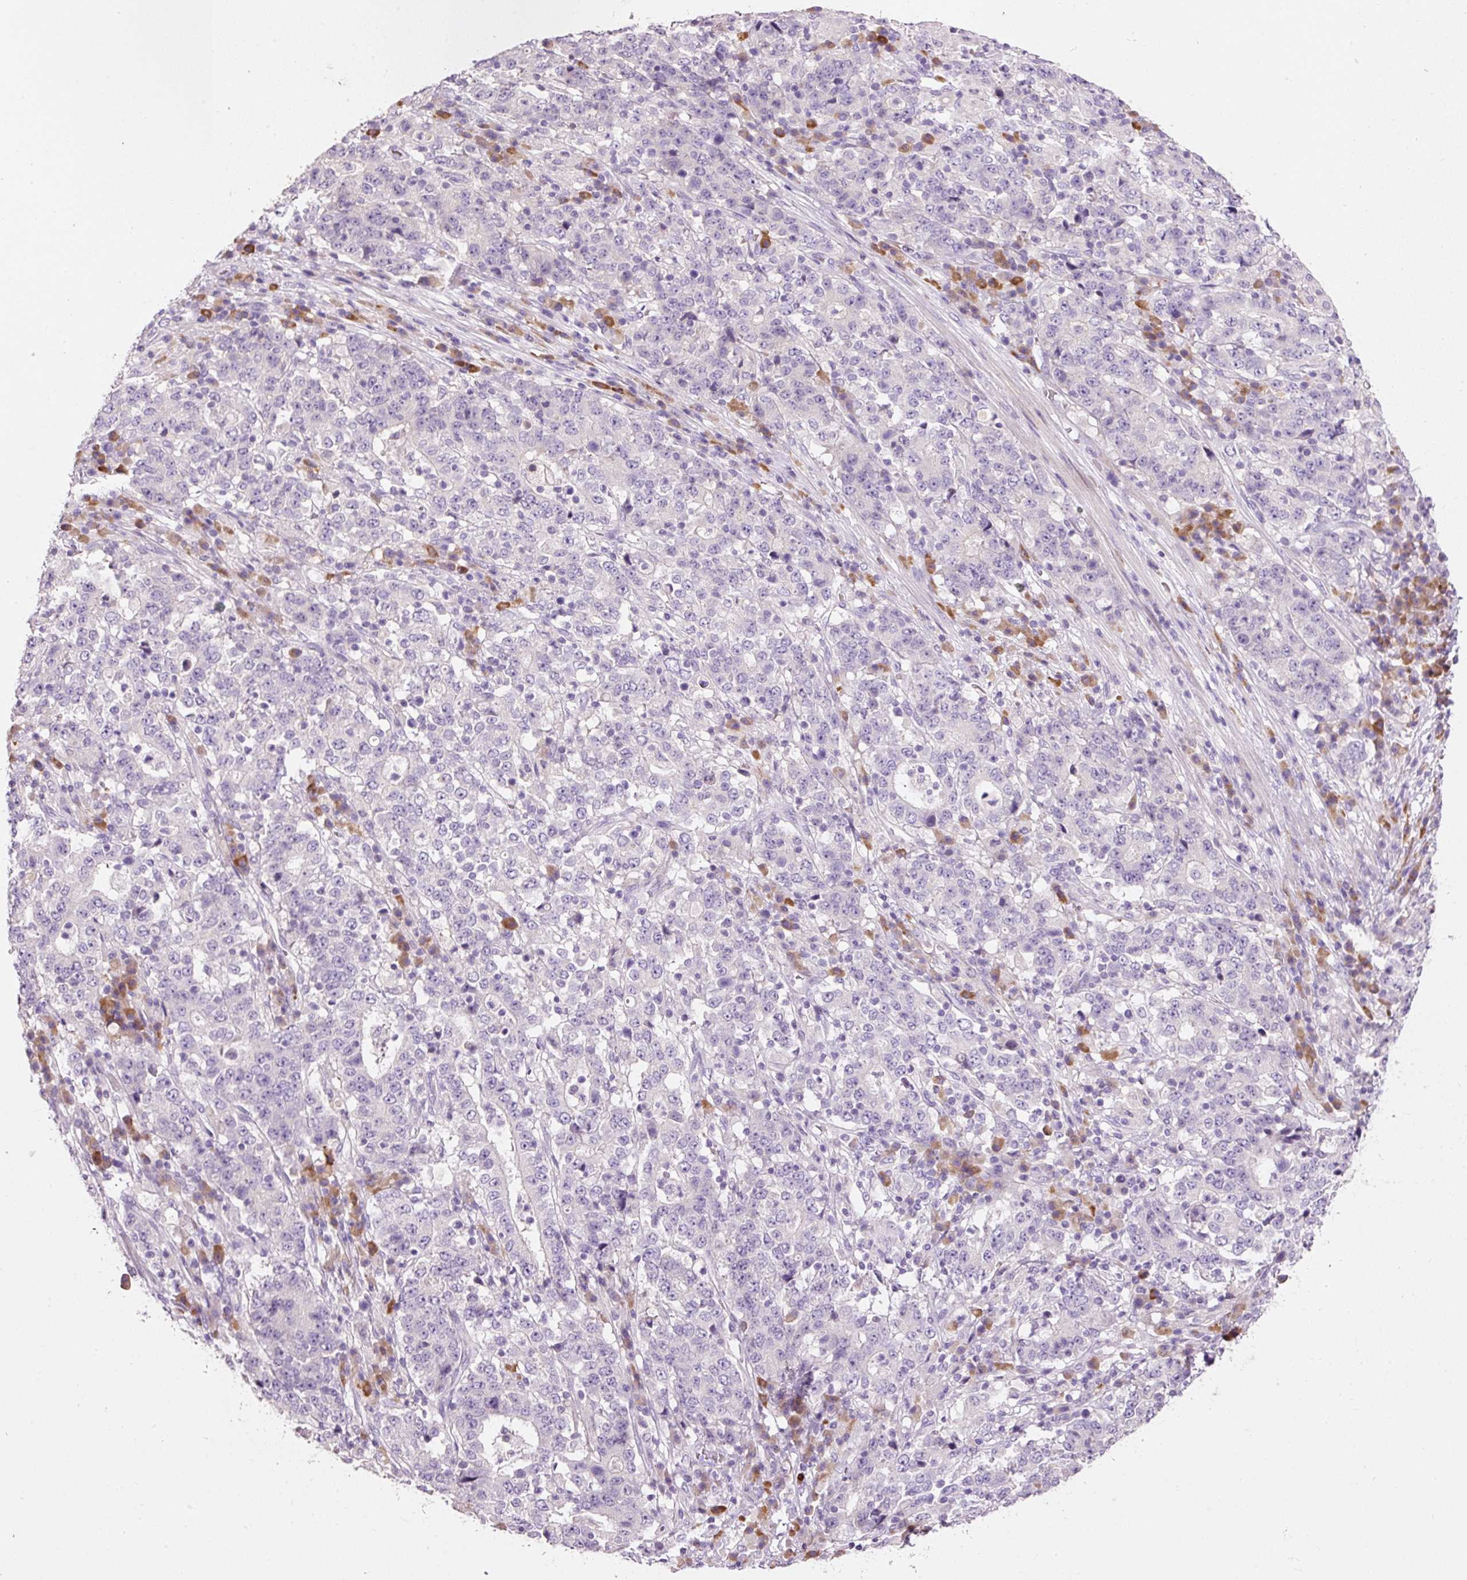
{"staining": {"intensity": "negative", "quantity": "none", "location": "none"}, "tissue": "stomach cancer", "cell_type": "Tumor cells", "image_type": "cancer", "snomed": [{"axis": "morphology", "description": "Adenocarcinoma, NOS"}, {"axis": "topography", "description": "Stomach"}], "caption": "This is an IHC image of stomach cancer (adenocarcinoma). There is no expression in tumor cells.", "gene": "TENT5C", "patient": {"sex": "male", "age": 59}}